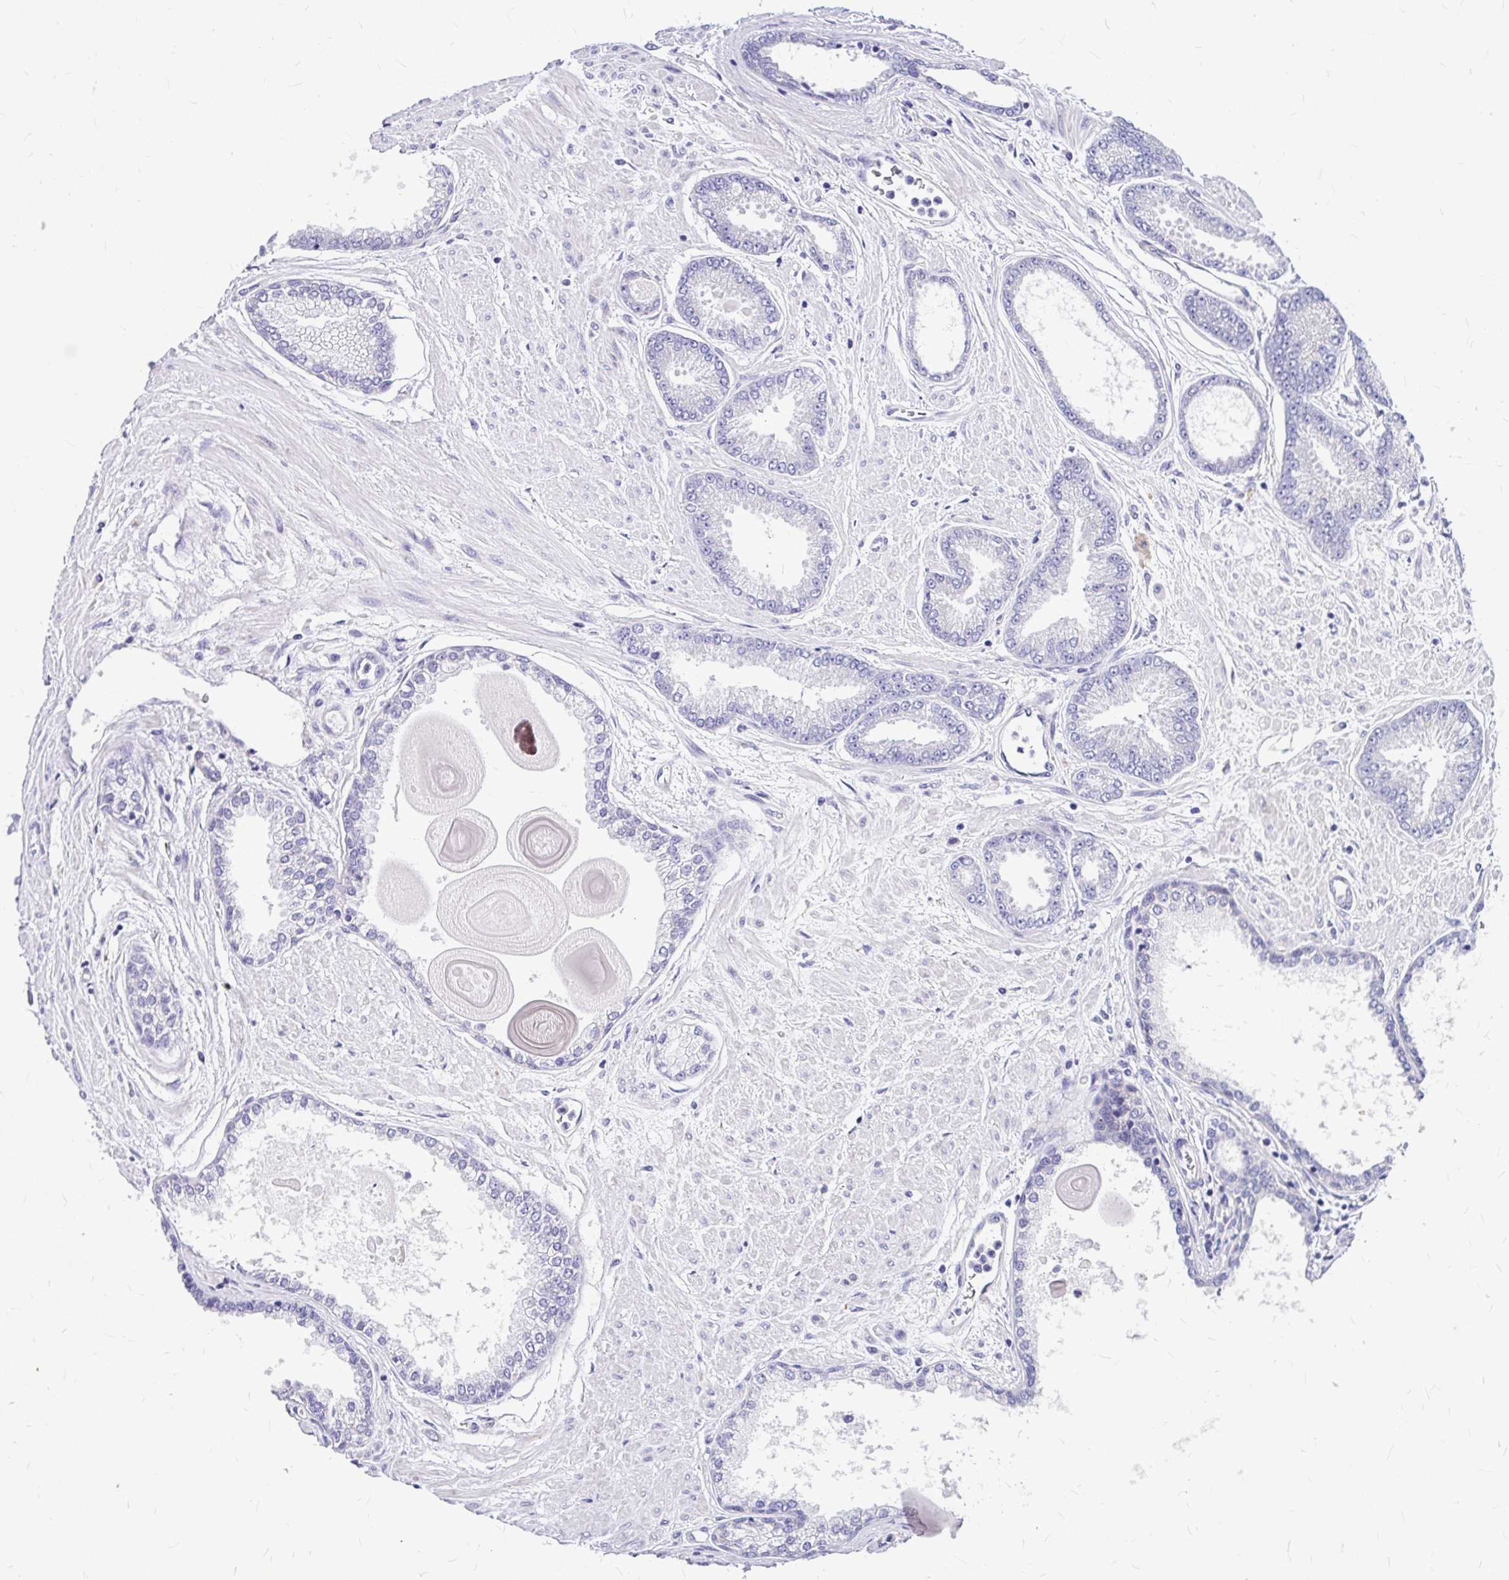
{"staining": {"intensity": "negative", "quantity": "none", "location": "none"}, "tissue": "prostate cancer", "cell_type": "Tumor cells", "image_type": "cancer", "snomed": [{"axis": "morphology", "description": "Adenocarcinoma, Low grade"}, {"axis": "topography", "description": "Prostate"}], "caption": "This is a histopathology image of IHC staining of prostate cancer, which shows no staining in tumor cells.", "gene": "GABBR2", "patient": {"sex": "male", "age": 67}}